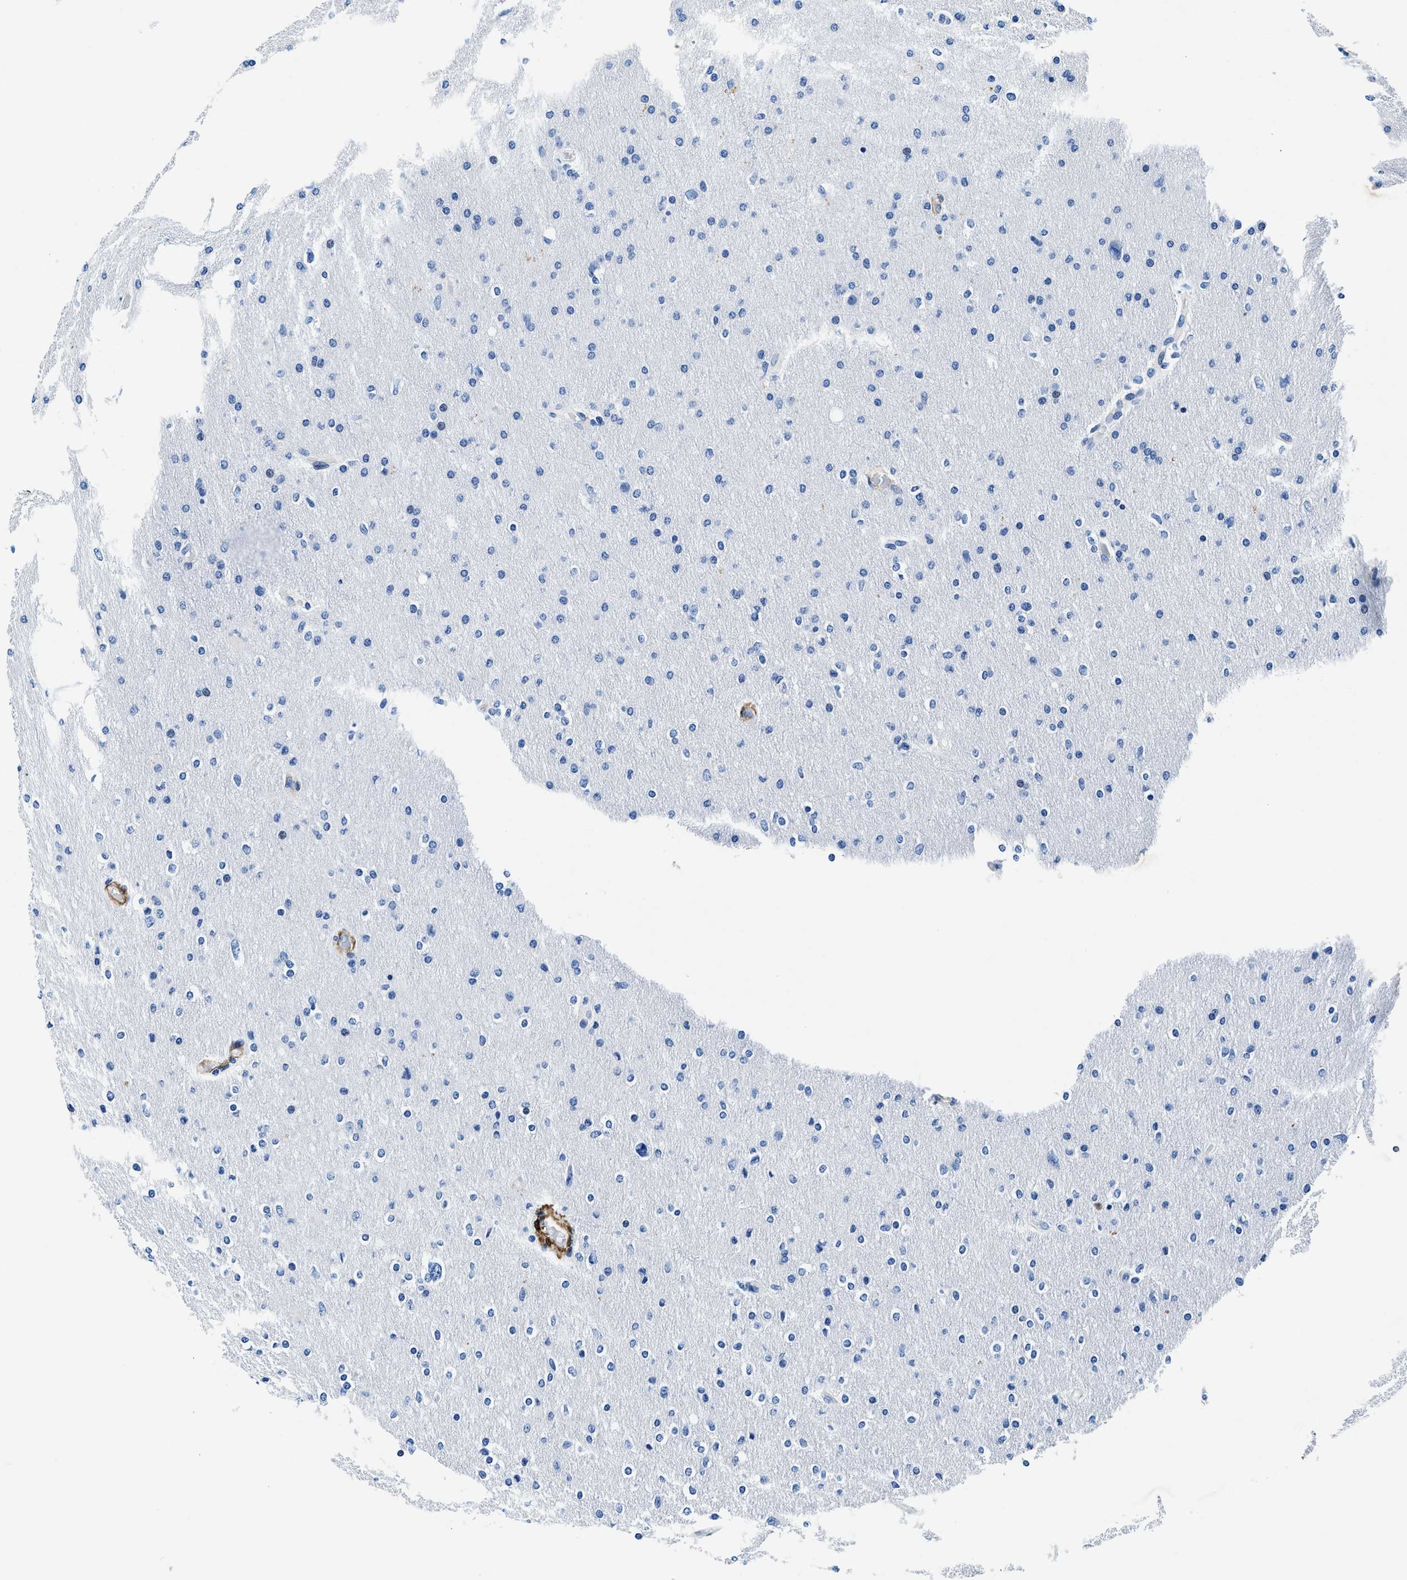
{"staining": {"intensity": "negative", "quantity": "none", "location": "none"}, "tissue": "glioma", "cell_type": "Tumor cells", "image_type": "cancer", "snomed": [{"axis": "morphology", "description": "Glioma, malignant, High grade"}, {"axis": "topography", "description": "Cerebral cortex"}], "caption": "IHC photomicrograph of neoplastic tissue: human glioma stained with DAB (3,3'-diaminobenzidine) reveals no significant protein expression in tumor cells.", "gene": "TEX261", "patient": {"sex": "female", "age": 36}}